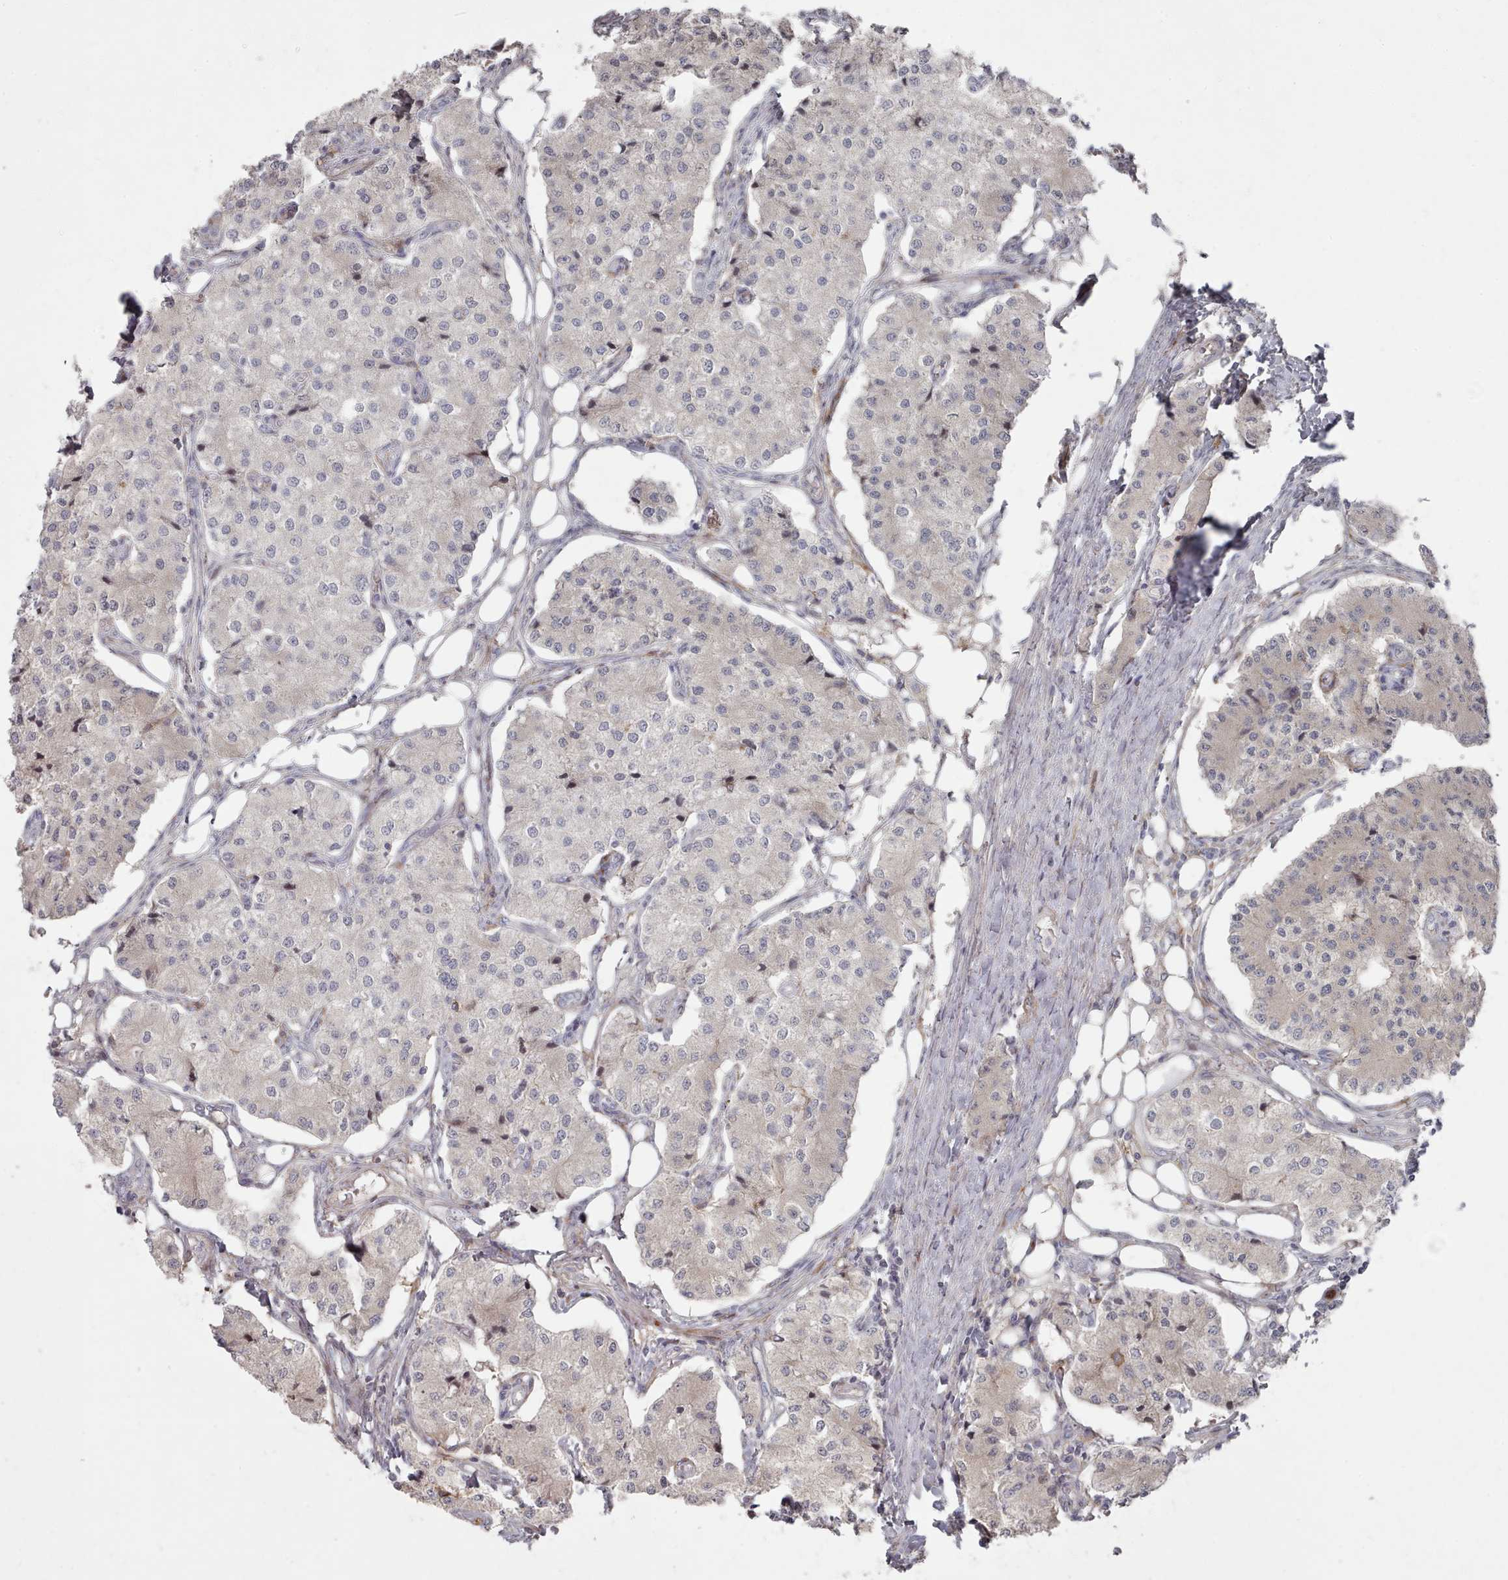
{"staining": {"intensity": "weak", "quantity": "<25%", "location": "cytoplasmic/membranous"}, "tissue": "carcinoid", "cell_type": "Tumor cells", "image_type": "cancer", "snomed": [{"axis": "morphology", "description": "Carcinoid, malignant, NOS"}, {"axis": "topography", "description": "Colon"}], "caption": "This micrograph is of carcinoid (malignant) stained with IHC to label a protein in brown with the nuclei are counter-stained blue. There is no positivity in tumor cells. The staining was performed using DAB (3,3'-diaminobenzidine) to visualize the protein expression in brown, while the nuclei were stained in blue with hematoxylin (Magnification: 20x).", "gene": "COL8A2", "patient": {"sex": "female", "age": 52}}